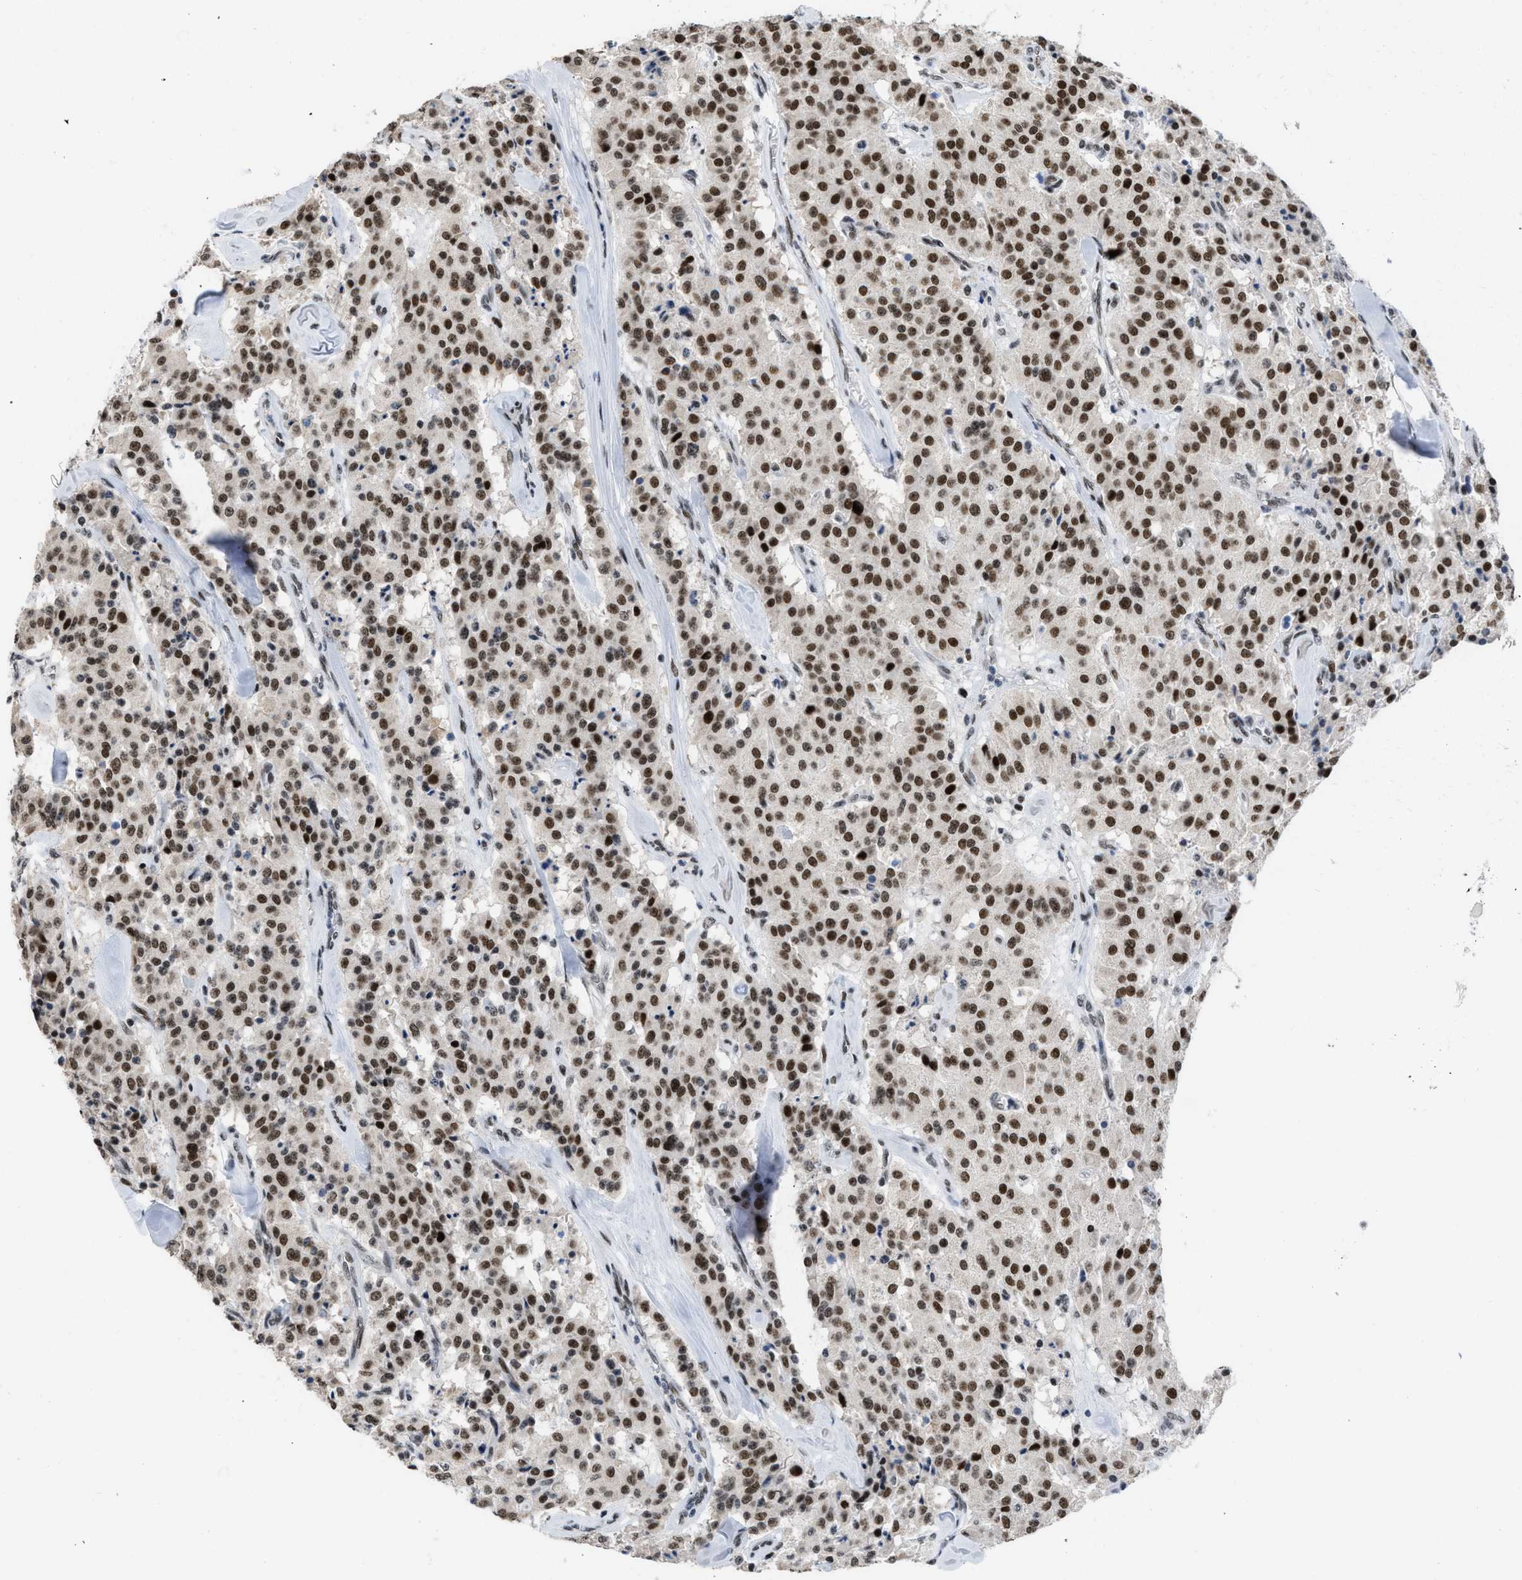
{"staining": {"intensity": "strong", "quantity": ">75%", "location": "nuclear"}, "tissue": "carcinoid", "cell_type": "Tumor cells", "image_type": "cancer", "snomed": [{"axis": "morphology", "description": "Carcinoid, malignant, NOS"}, {"axis": "topography", "description": "Lung"}], "caption": "There is high levels of strong nuclear positivity in tumor cells of malignant carcinoid, as demonstrated by immunohistochemical staining (brown color).", "gene": "TERF2IP", "patient": {"sex": "male", "age": 30}}